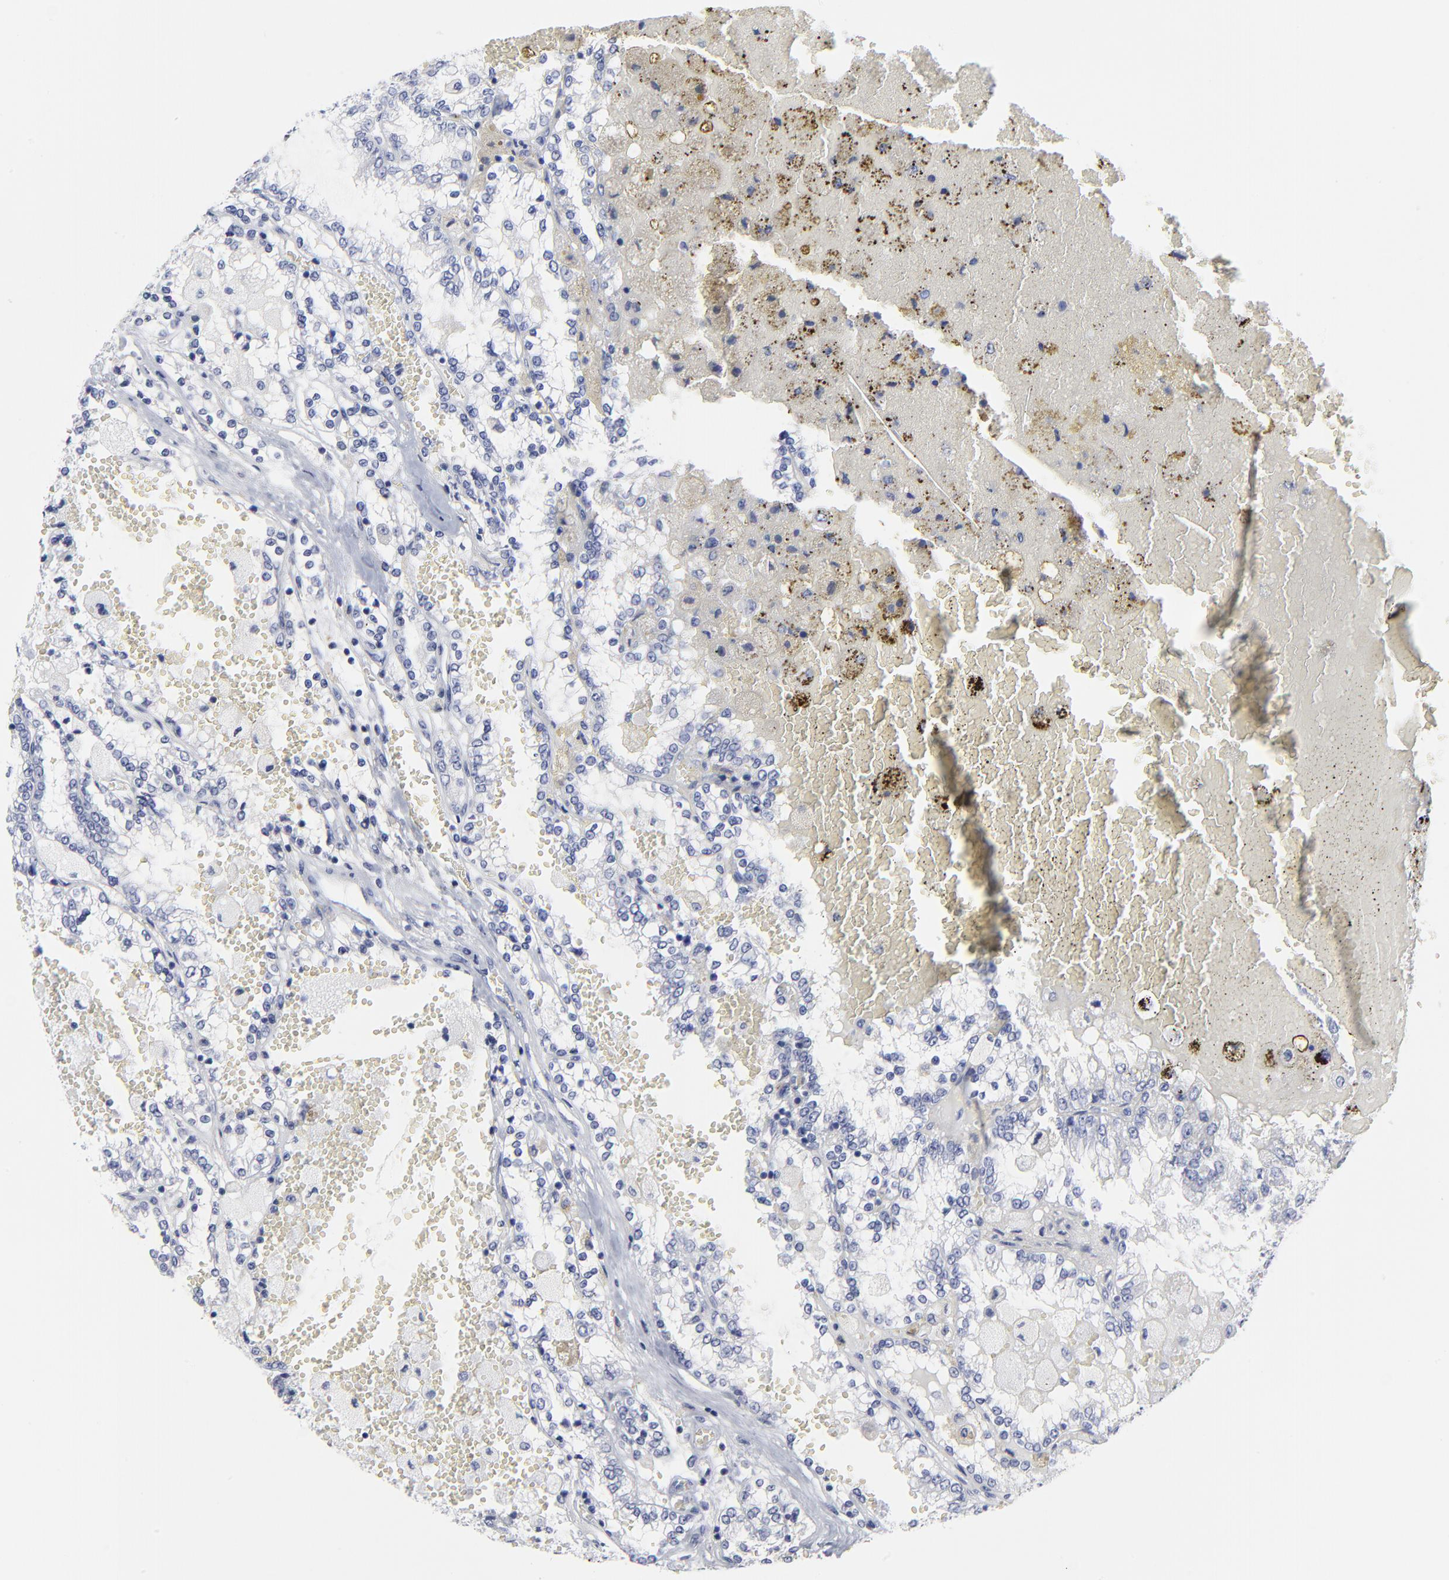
{"staining": {"intensity": "negative", "quantity": "none", "location": "none"}, "tissue": "renal cancer", "cell_type": "Tumor cells", "image_type": "cancer", "snomed": [{"axis": "morphology", "description": "Adenocarcinoma, NOS"}, {"axis": "topography", "description": "Kidney"}], "caption": "Immunohistochemistry (IHC) of human adenocarcinoma (renal) exhibits no staining in tumor cells.", "gene": "DCN", "patient": {"sex": "female", "age": 56}}